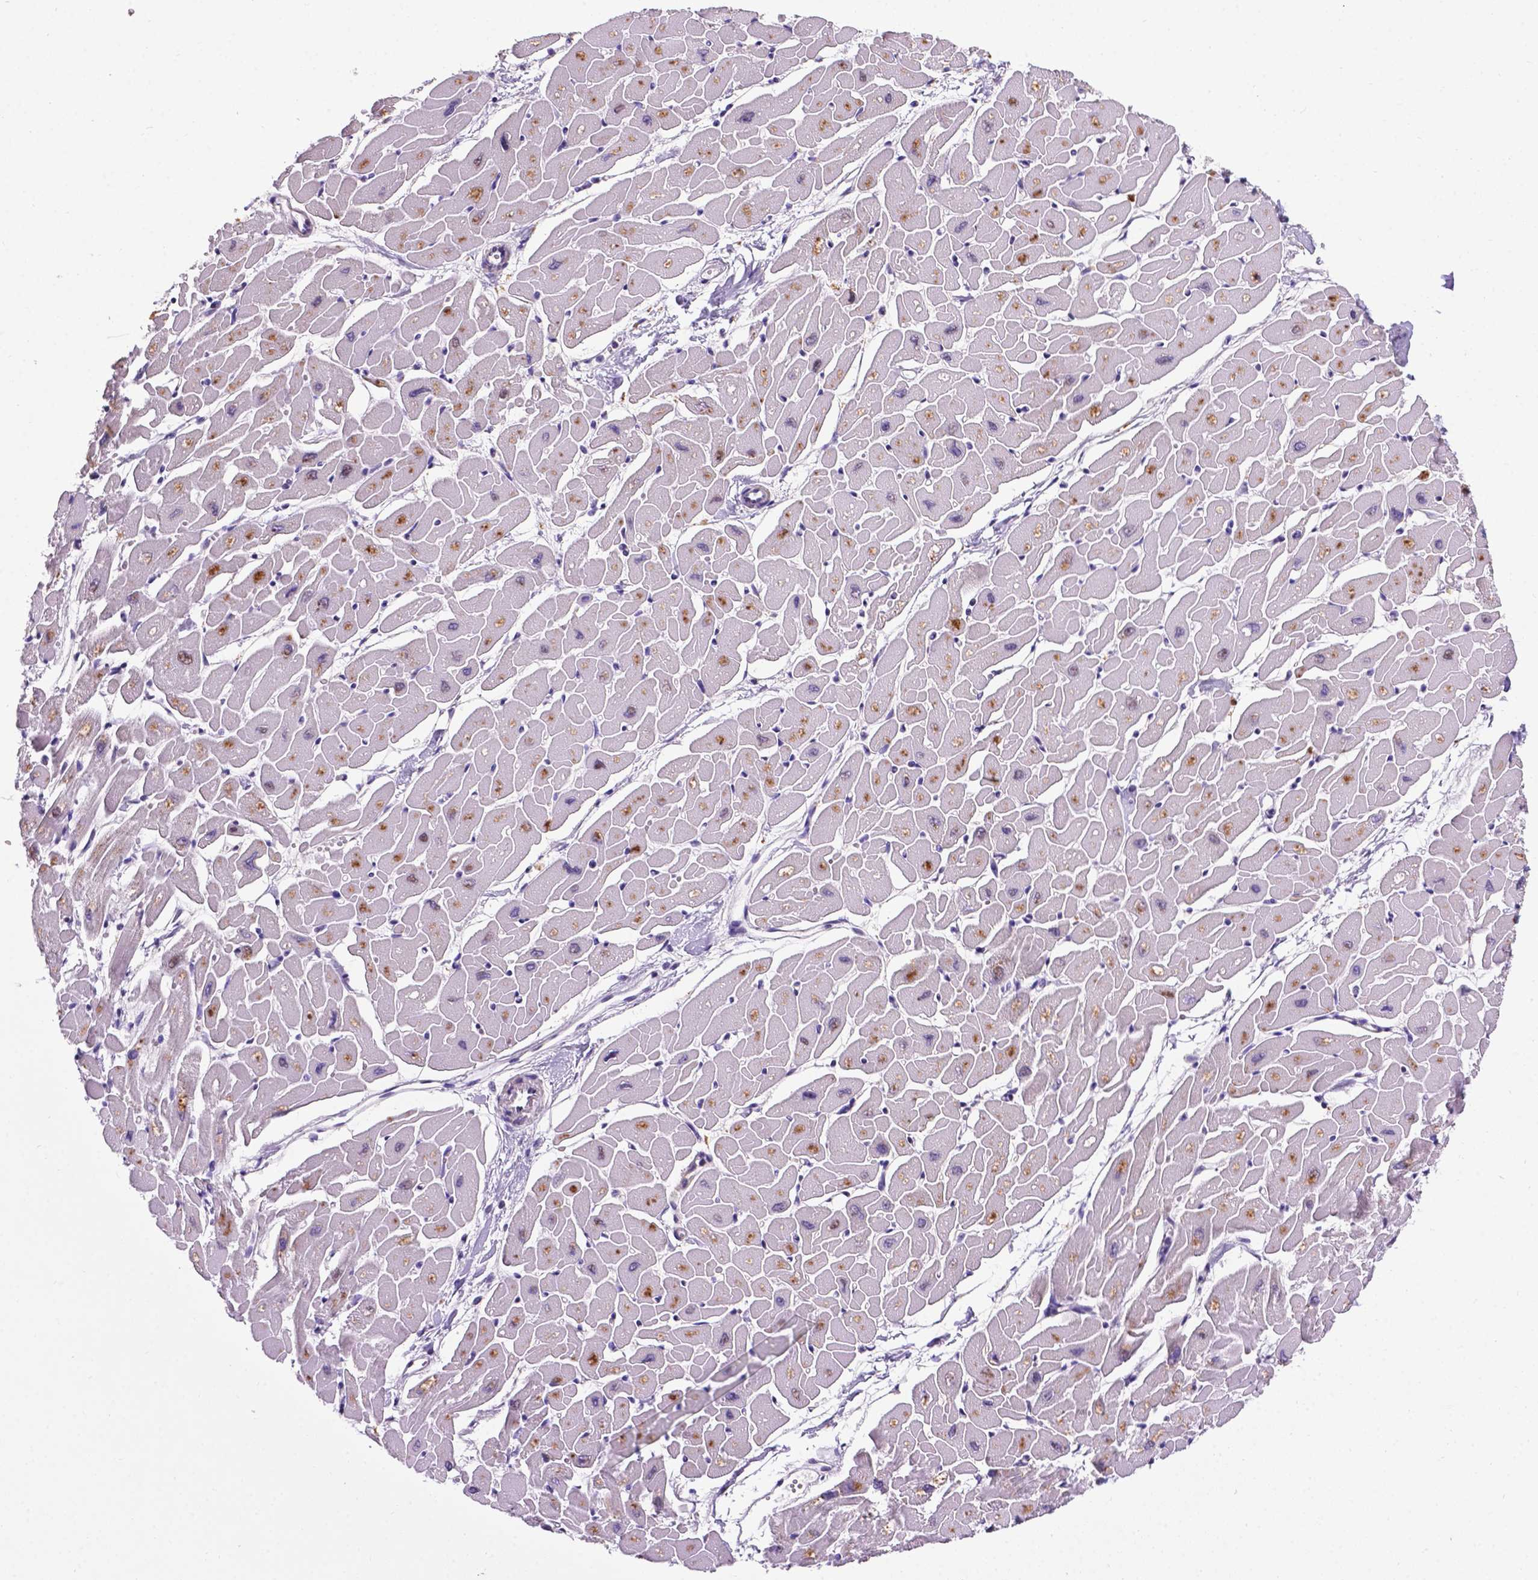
{"staining": {"intensity": "moderate", "quantity": "25%-75%", "location": "cytoplasmic/membranous"}, "tissue": "heart muscle", "cell_type": "Cardiomyocytes", "image_type": "normal", "snomed": [{"axis": "morphology", "description": "Normal tissue, NOS"}, {"axis": "topography", "description": "Heart"}], "caption": "Immunohistochemical staining of normal heart muscle demonstrates medium levels of moderate cytoplasmic/membranous staining in approximately 25%-75% of cardiomyocytes.", "gene": "SMAD2", "patient": {"sex": "male", "age": 57}}